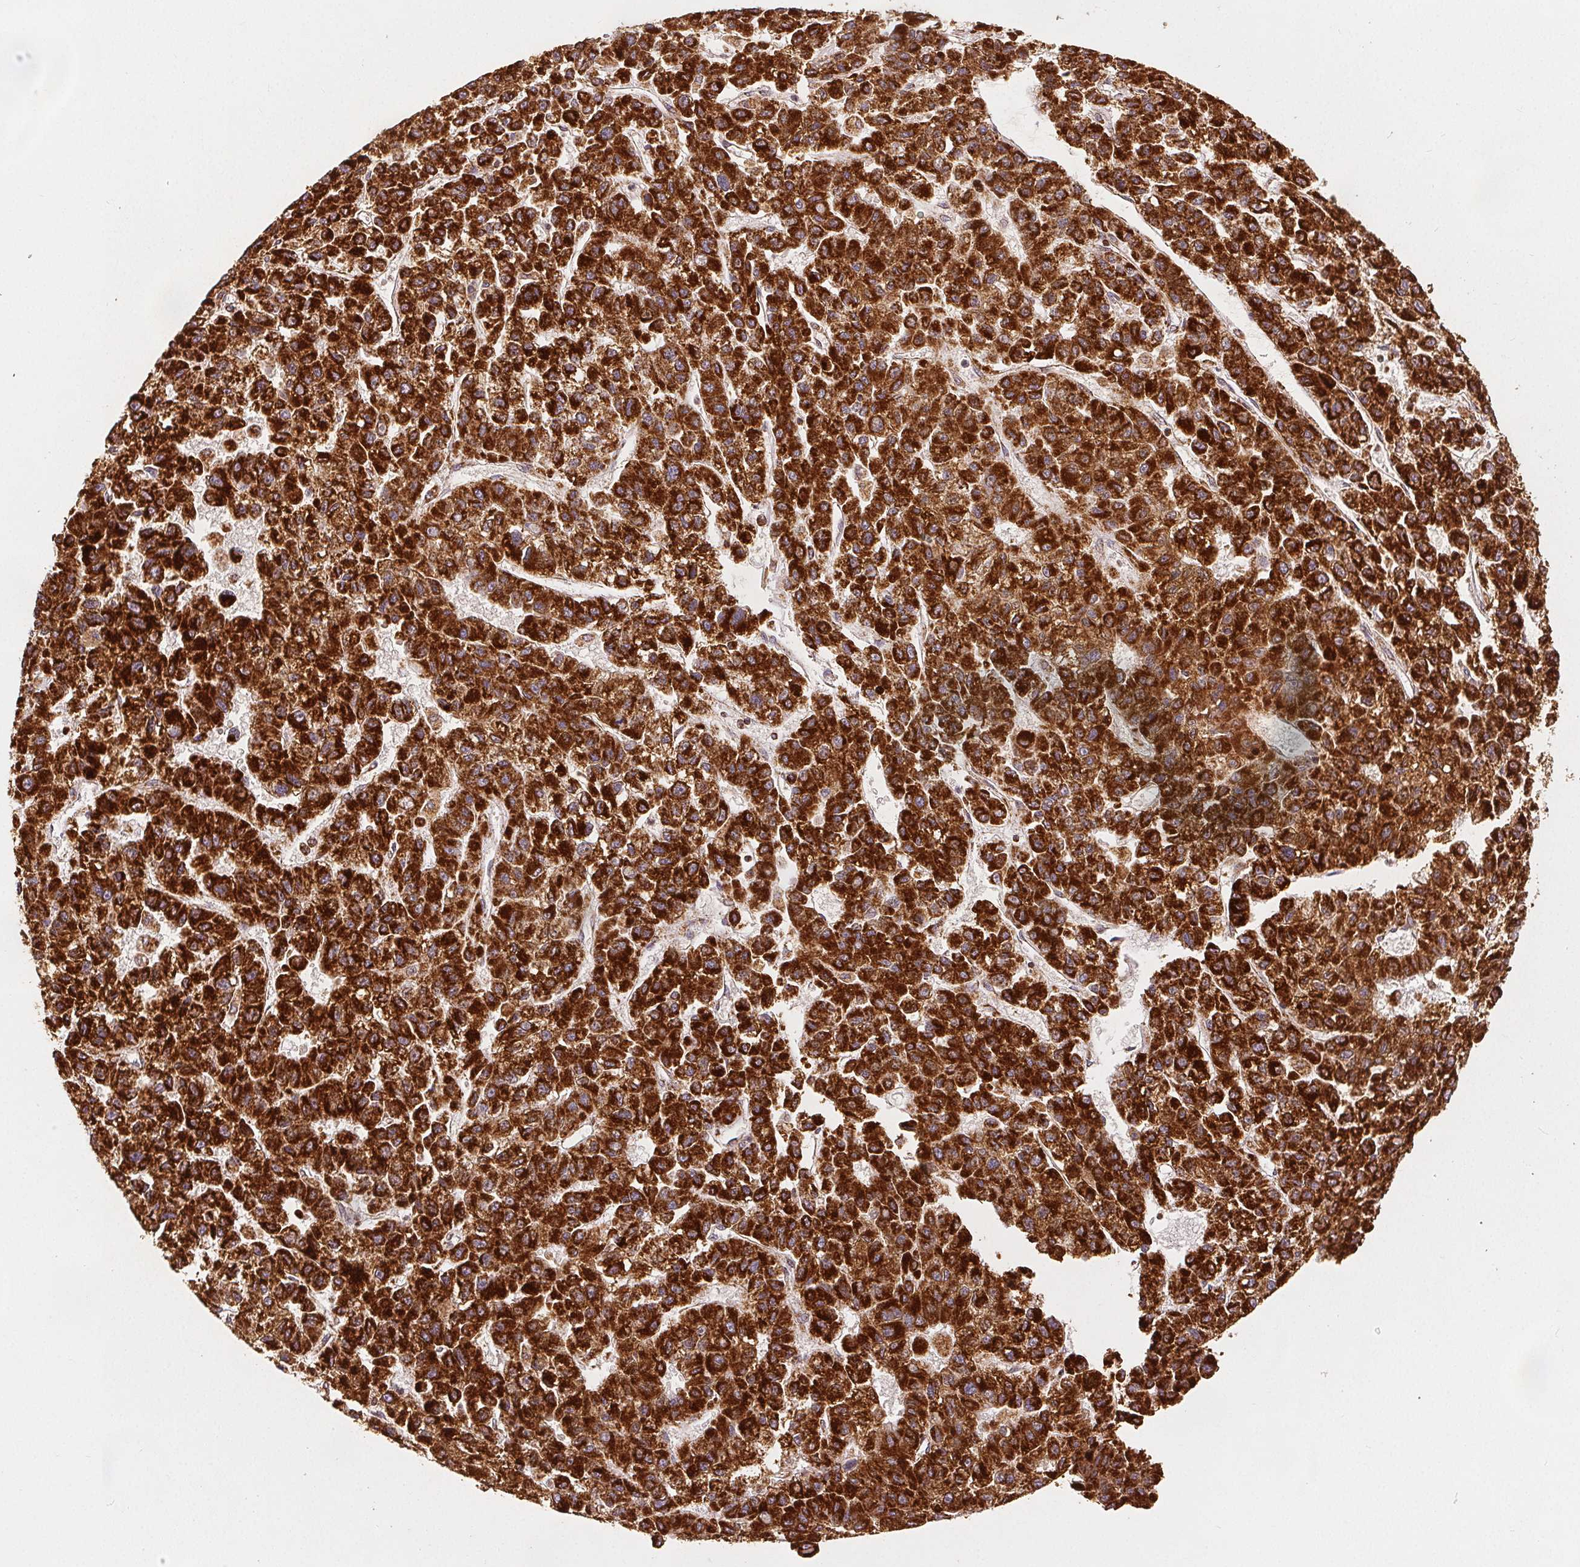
{"staining": {"intensity": "strong", "quantity": ">75%", "location": "cytoplasmic/membranous"}, "tissue": "liver cancer", "cell_type": "Tumor cells", "image_type": "cancer", "snomed": [{"axis": "morphology", "description": "Carcinoma, Hepatocellular, NOS"}, {"axis": "topography", "description": "Liver"}], "caption": "Protein positivity by immunohistochemistry exhibits strong cytoplasmic/membranous positivity in about >75% of tumor cells in liver cancer (hepatocellular carcinoma). (Stains: DAB (3,3'-diaminobenzidine) in brown, nuclei in blue, Microscopy: brightfield microscopy at high magnification).", "gene": "SDHB", "patient": {"sex": "male", "age": 70}}